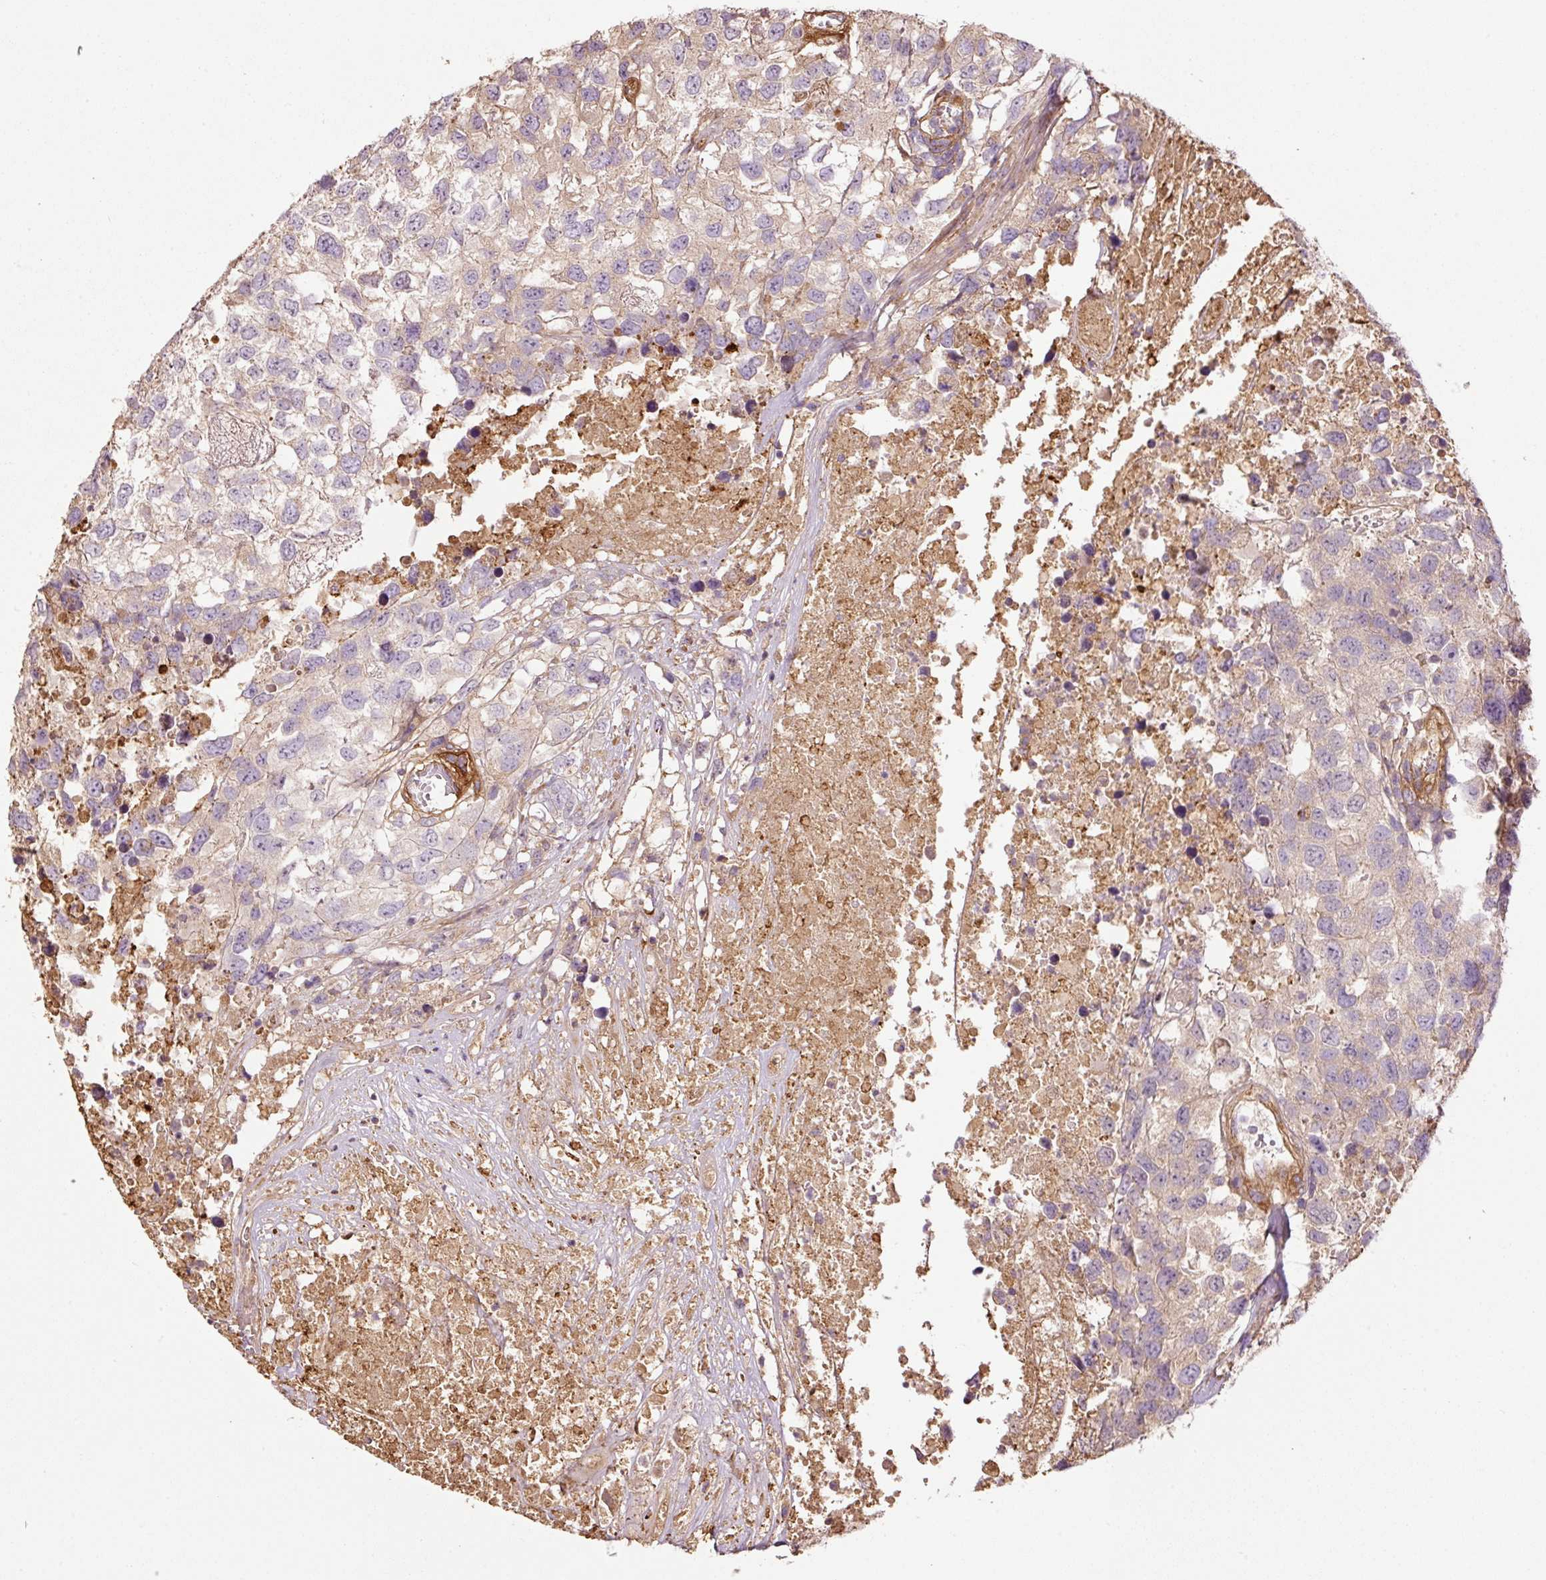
{"staining": {"intensity": "negative", "quantity": "none", "location": "none"}, "tissue": "testis cancer", "cell_type": "Tumor cells", "image_type": "cancer", "snomed": [{"axis": "morphology", "description": "Carcinoma, Embryonal, NOS"}, {"axis": "topography", "description": "Testis"}], "caption": "Tumor cells are negative for brown protein staining in testis cancer (embryonal carcinoma).", "gene": "NID2", "patient": {"sex": "male", "age": 83}}